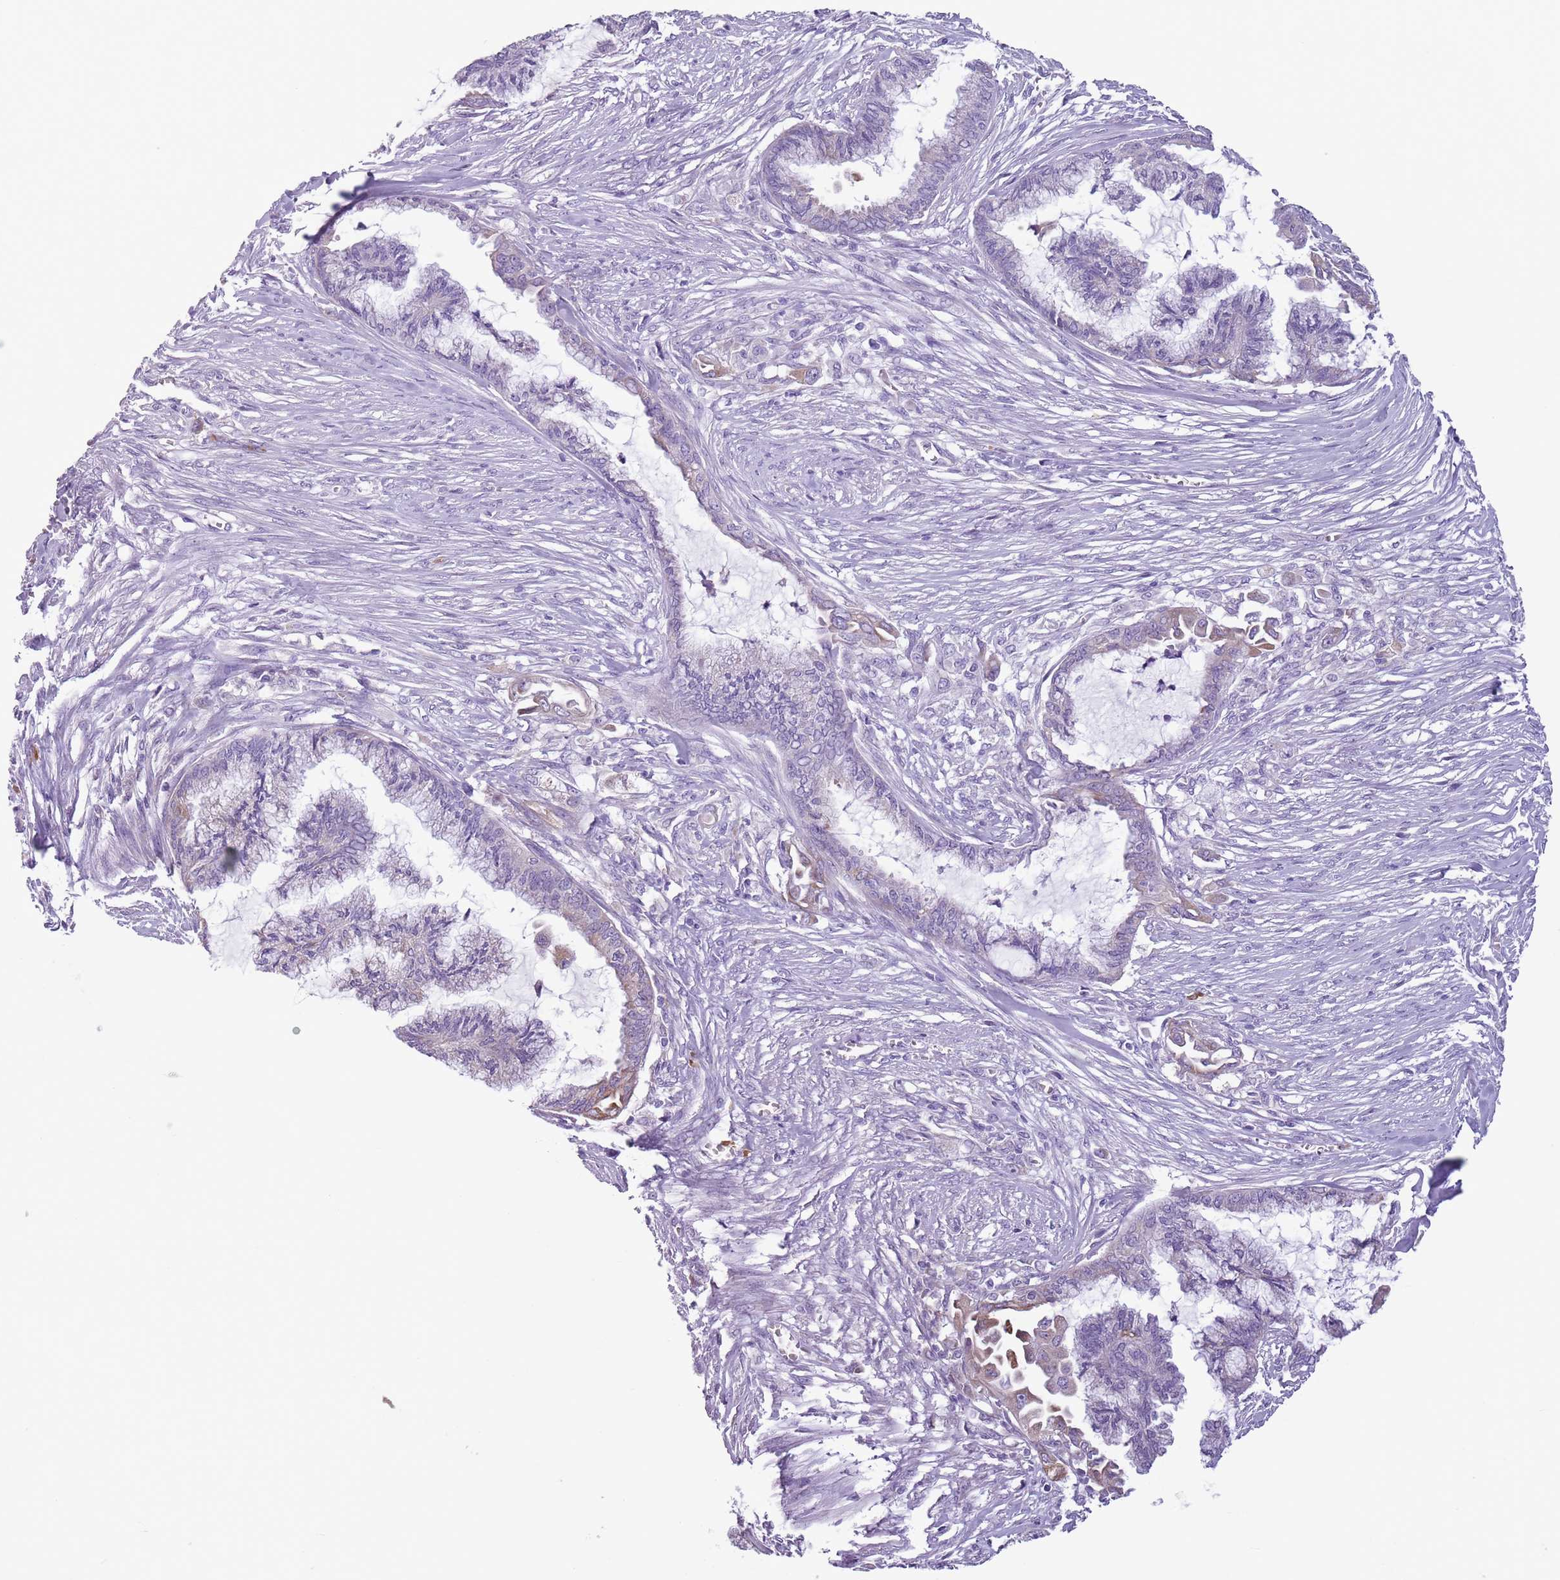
{"staining": {"intensity": "weak", "quantity": "<25%", "location": "cytoplasmic/membranous"}, "tissue": "endometrial cancer", "cell_type": "Tumor cells", "image_type": "cancer", "snomed": [{"axis": "morphology", "description": "Adenocarcinoma, NOS"}, {"axis": "topography", "description": "Endometrium"}], "caption": "This is an immunohistochemistry (IHC) image of endometrial cancer (adenocarcinoma). There is no positivity in tumor cells.", "gene": "HYOU1", "patient": {"sex": "female", "age": 86}}